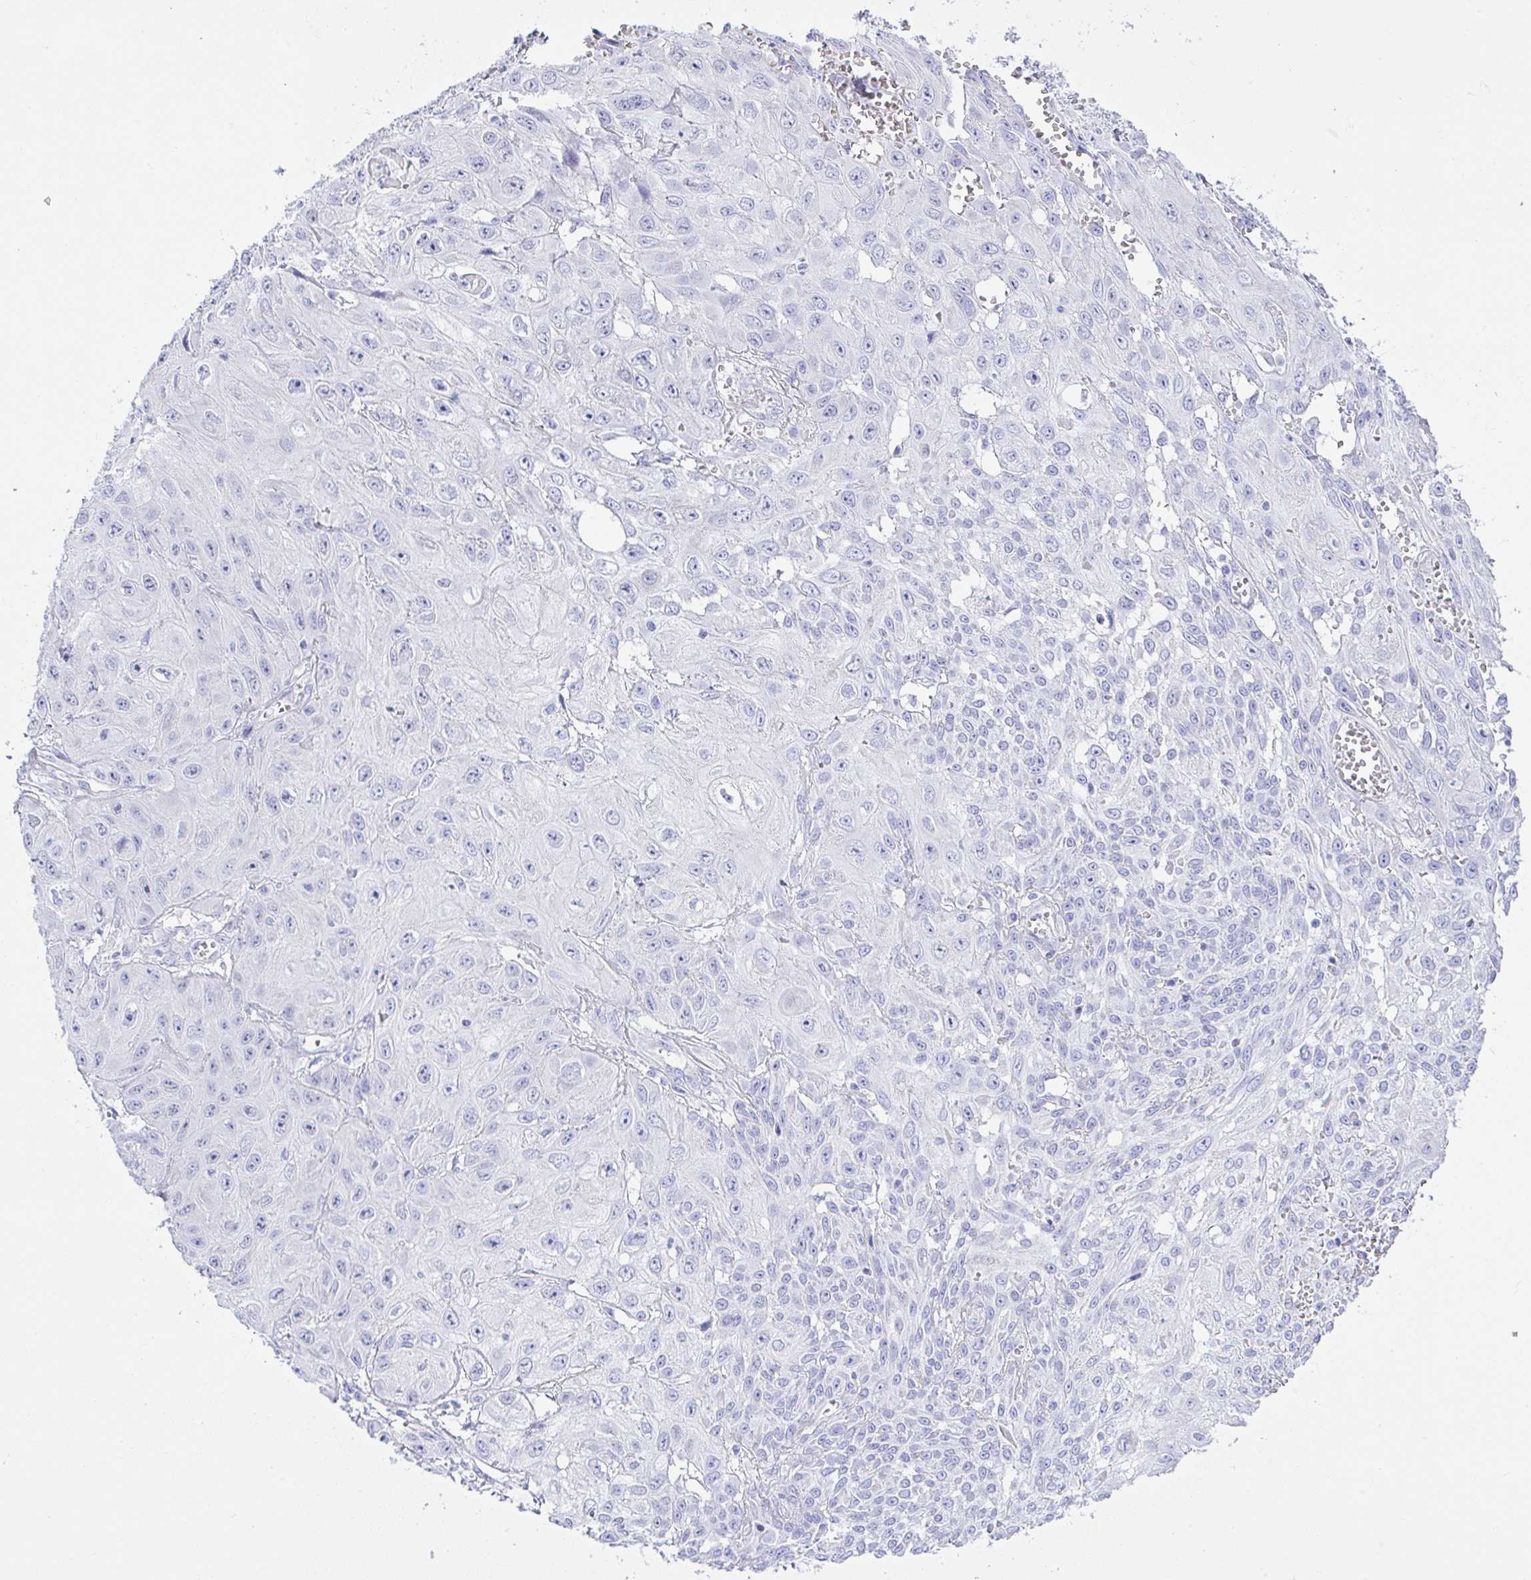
{"staining": {"intensity": "negative", "quantity": "none", "location": "none"}, "tissue": "skin cancer", "cell_type": "Tumor cells", "image_type": "cancer", "snomed": [{"axis": "morphology", "description": "Squamous cell carcinoma, NOS"}, {"axis": "topography", "description": "Skin"}, {"axis": "topography", "description": "Vulva"}], "caption": "Immunohistochemistry (IHC) image of neoplastic tissue: skin cancer (squamous cell carcinoma) stained with DAB (3,3'-diaminobenzidine) reveals no significant protein staining in tumor cells.", "gene": "SEL1L2", "patient": {"sex": "female", "age": 71}}